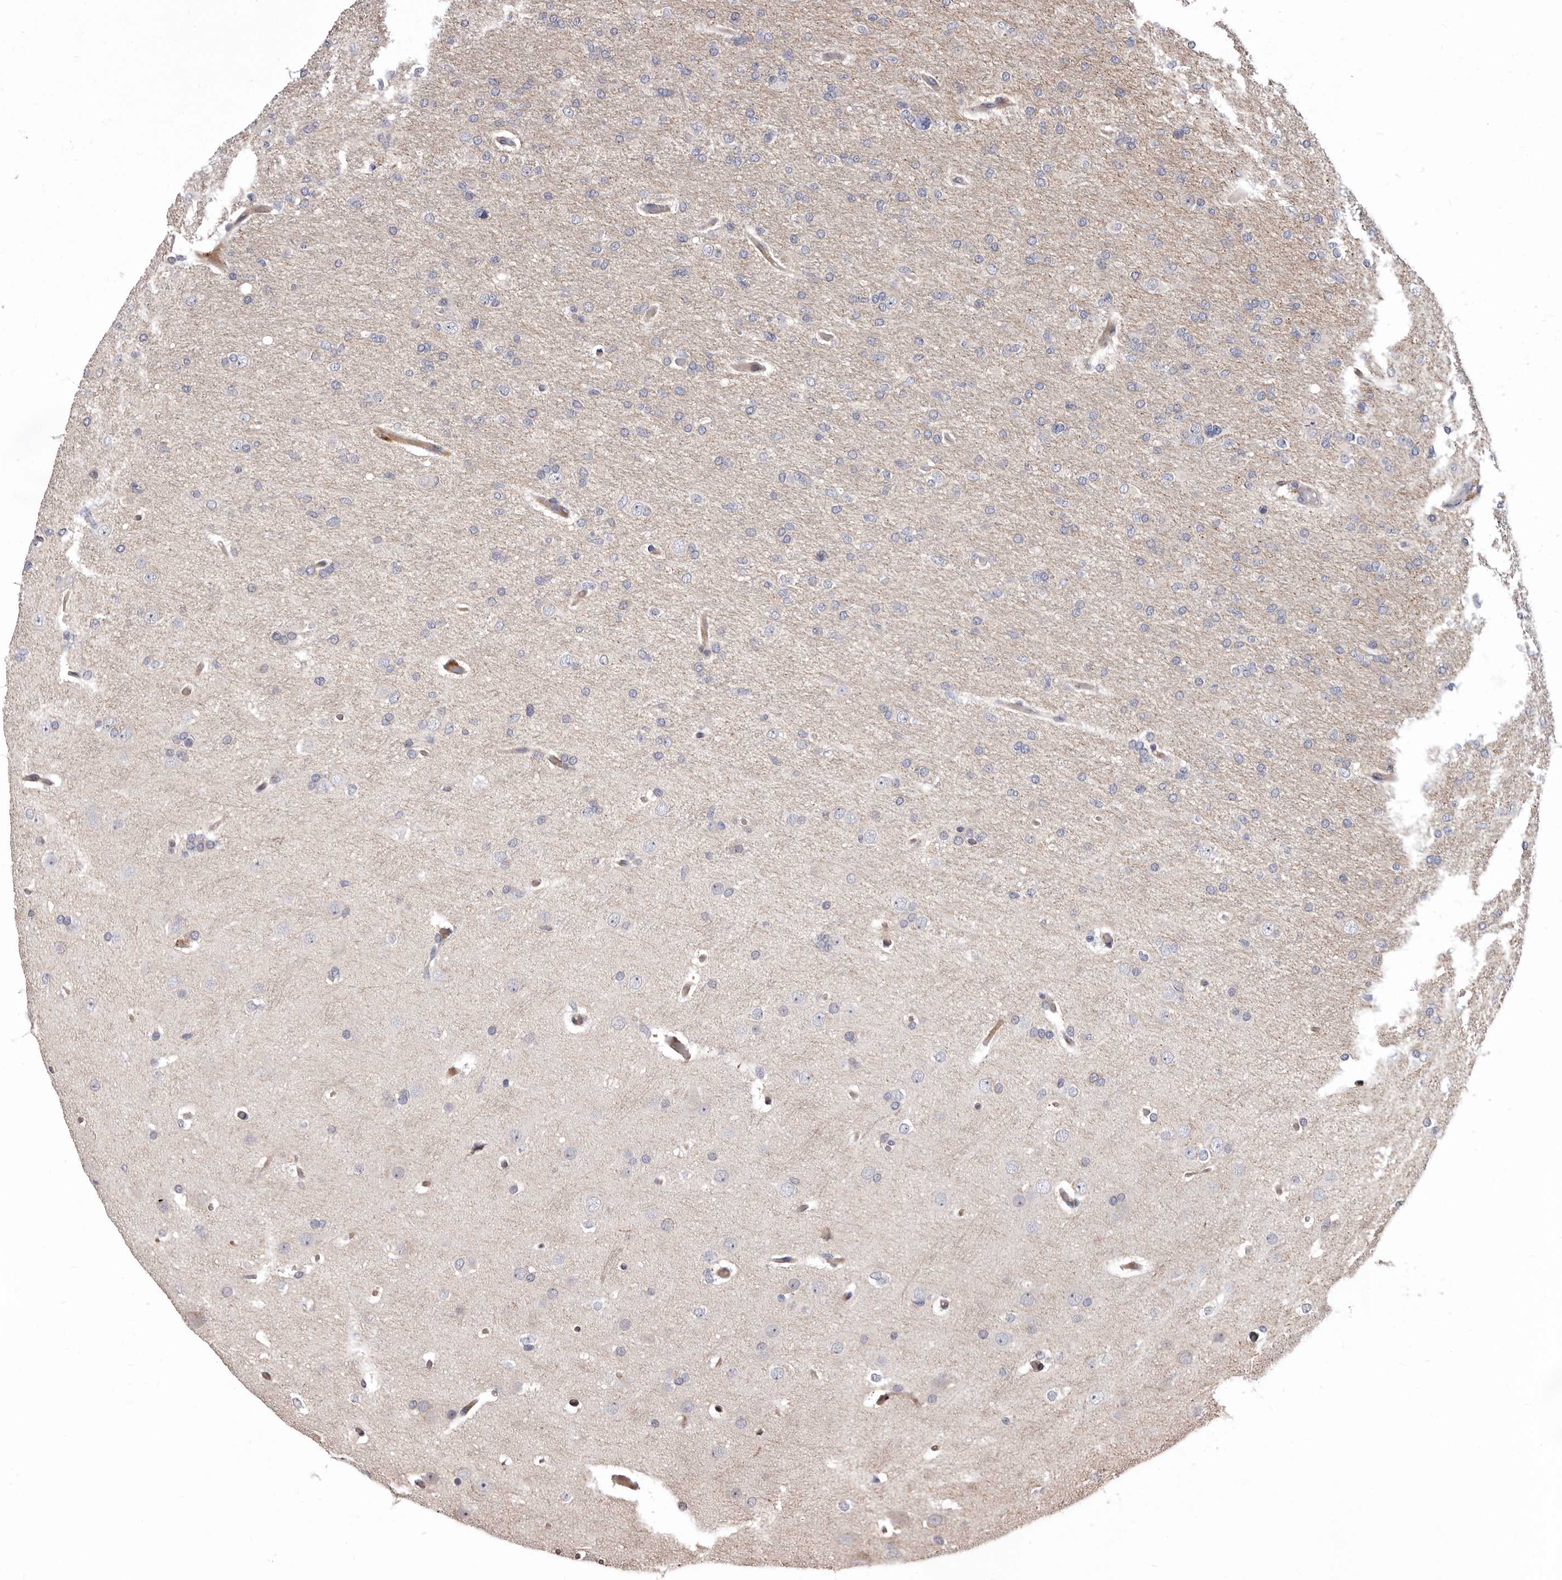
{"staining": {"intensity": "negative", "quantity": "none", "location": "none"}, "tissue": "glioma", "cell_type": "Tumor cells", "image_type": "cancer", "snomed": [{"axis": "morphology", "description": "Glioma, malignant, High grade"}, {"axis": "topography", "description": "Cerebral cortex"}], "caption": "The immunohistochemistry histopathology image has no significant staining in tumor cells of glioma tissue. The staining is performed using DAB brown chromogen with nuclei counter-stained in using hematoxylin.", "gene": "WEE2", "patient": {"sex": "female", "age": 36}}